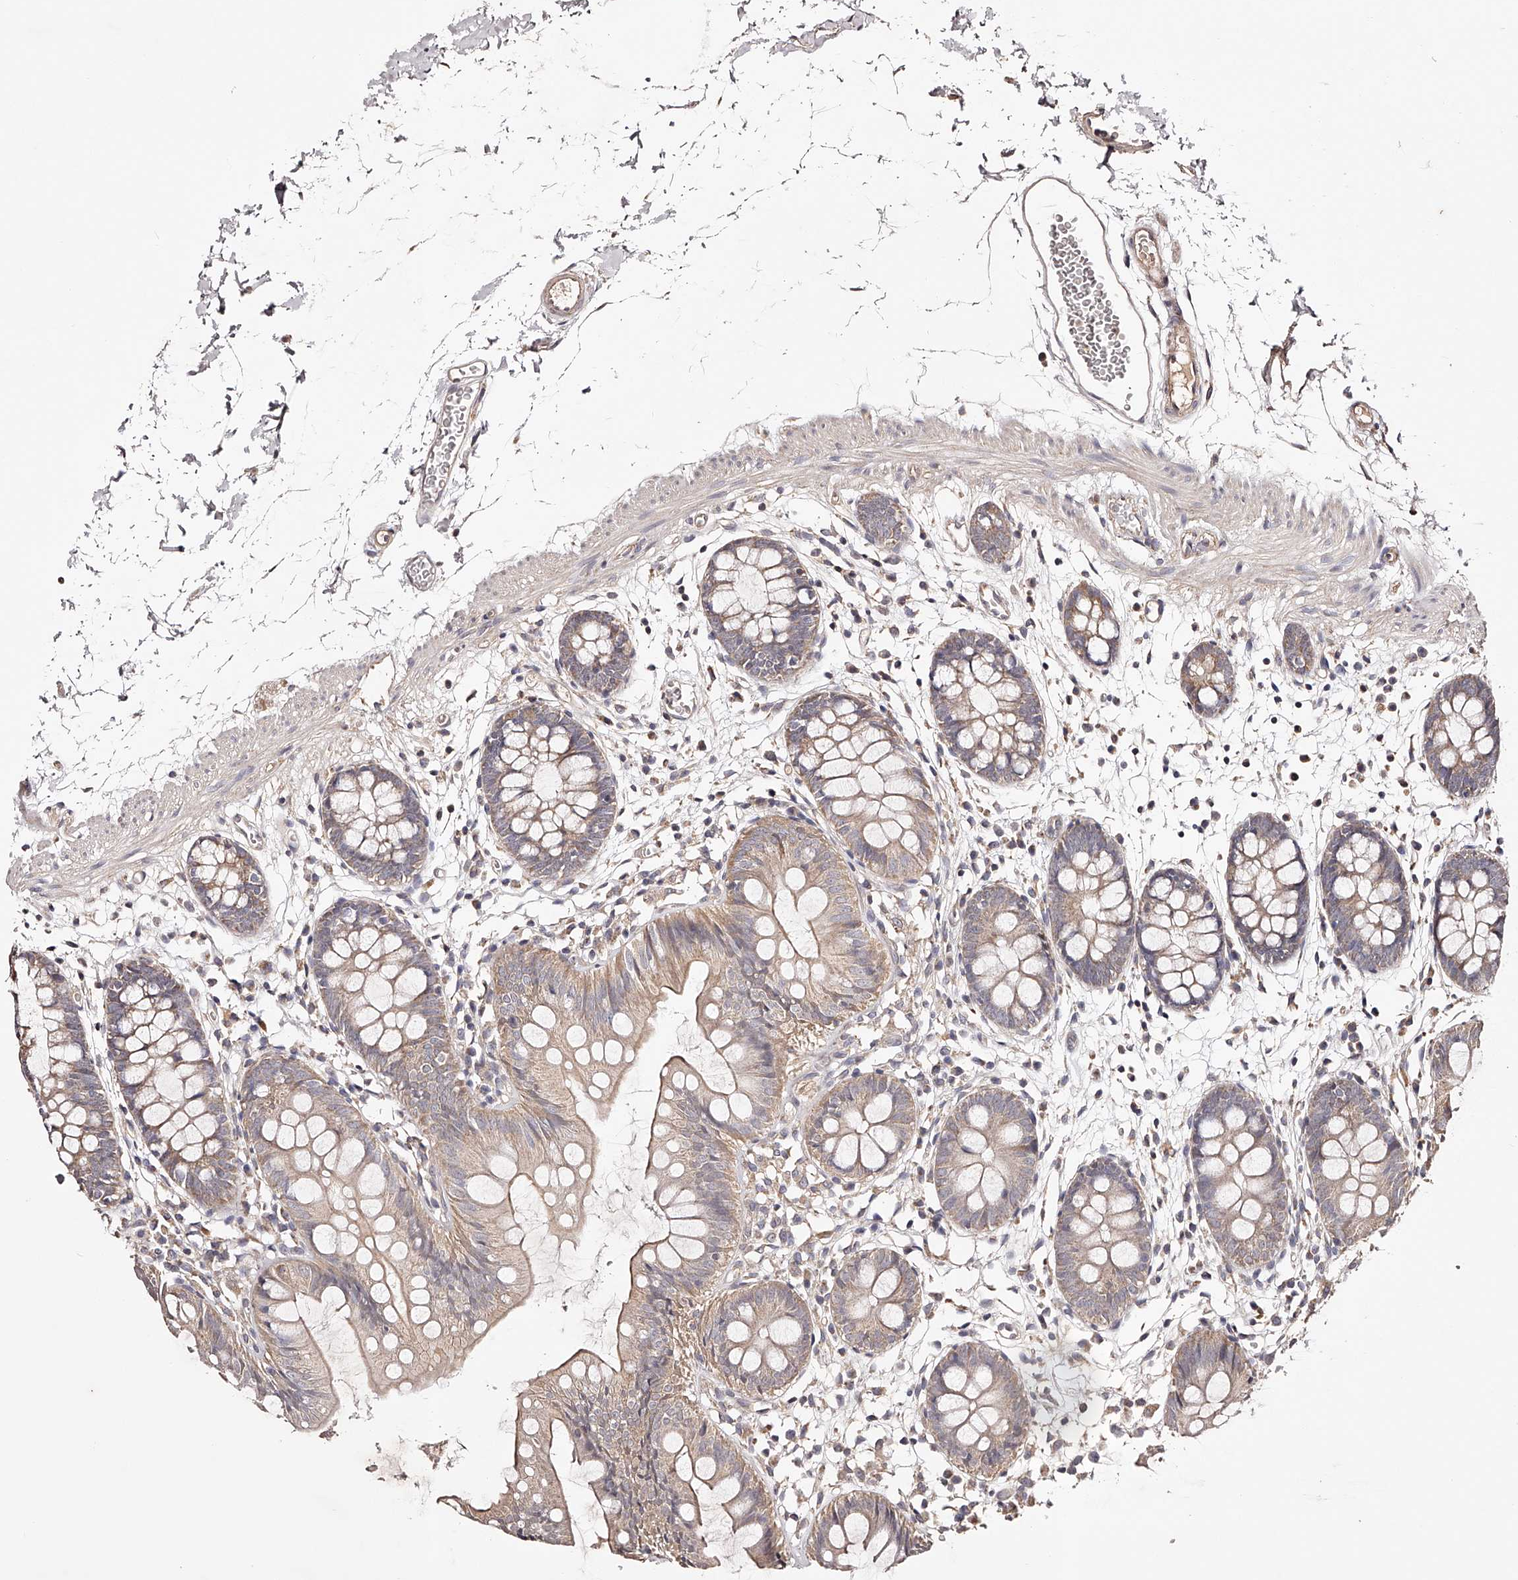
{"staining": {"intensity": "weak", "quantity": "25%-75%", "location": "cytoplasmic/membranous,nuclear"}, "tissue": "colon", "cell_type": "Endothelial cells", "image_type": "normal", "snomed": [{"axis": "morphology", "description": "Normal tissue, NOS"}, {"axis": "topography", "description": "Colon"}], "caption": "The histopathology image shows immunohistochemical staining of benign colon. There is weak cytoplasmic/membranous,nuclear staining is seen in approximately 25%-75% of endothelial cells. The protein of interest is stained brown, and the nuclei are stained in blue (DAB IHC with brightfield microscopy, high magnification).", "gene": "USP21", "patient": {"sex": "male", "age": 56}}